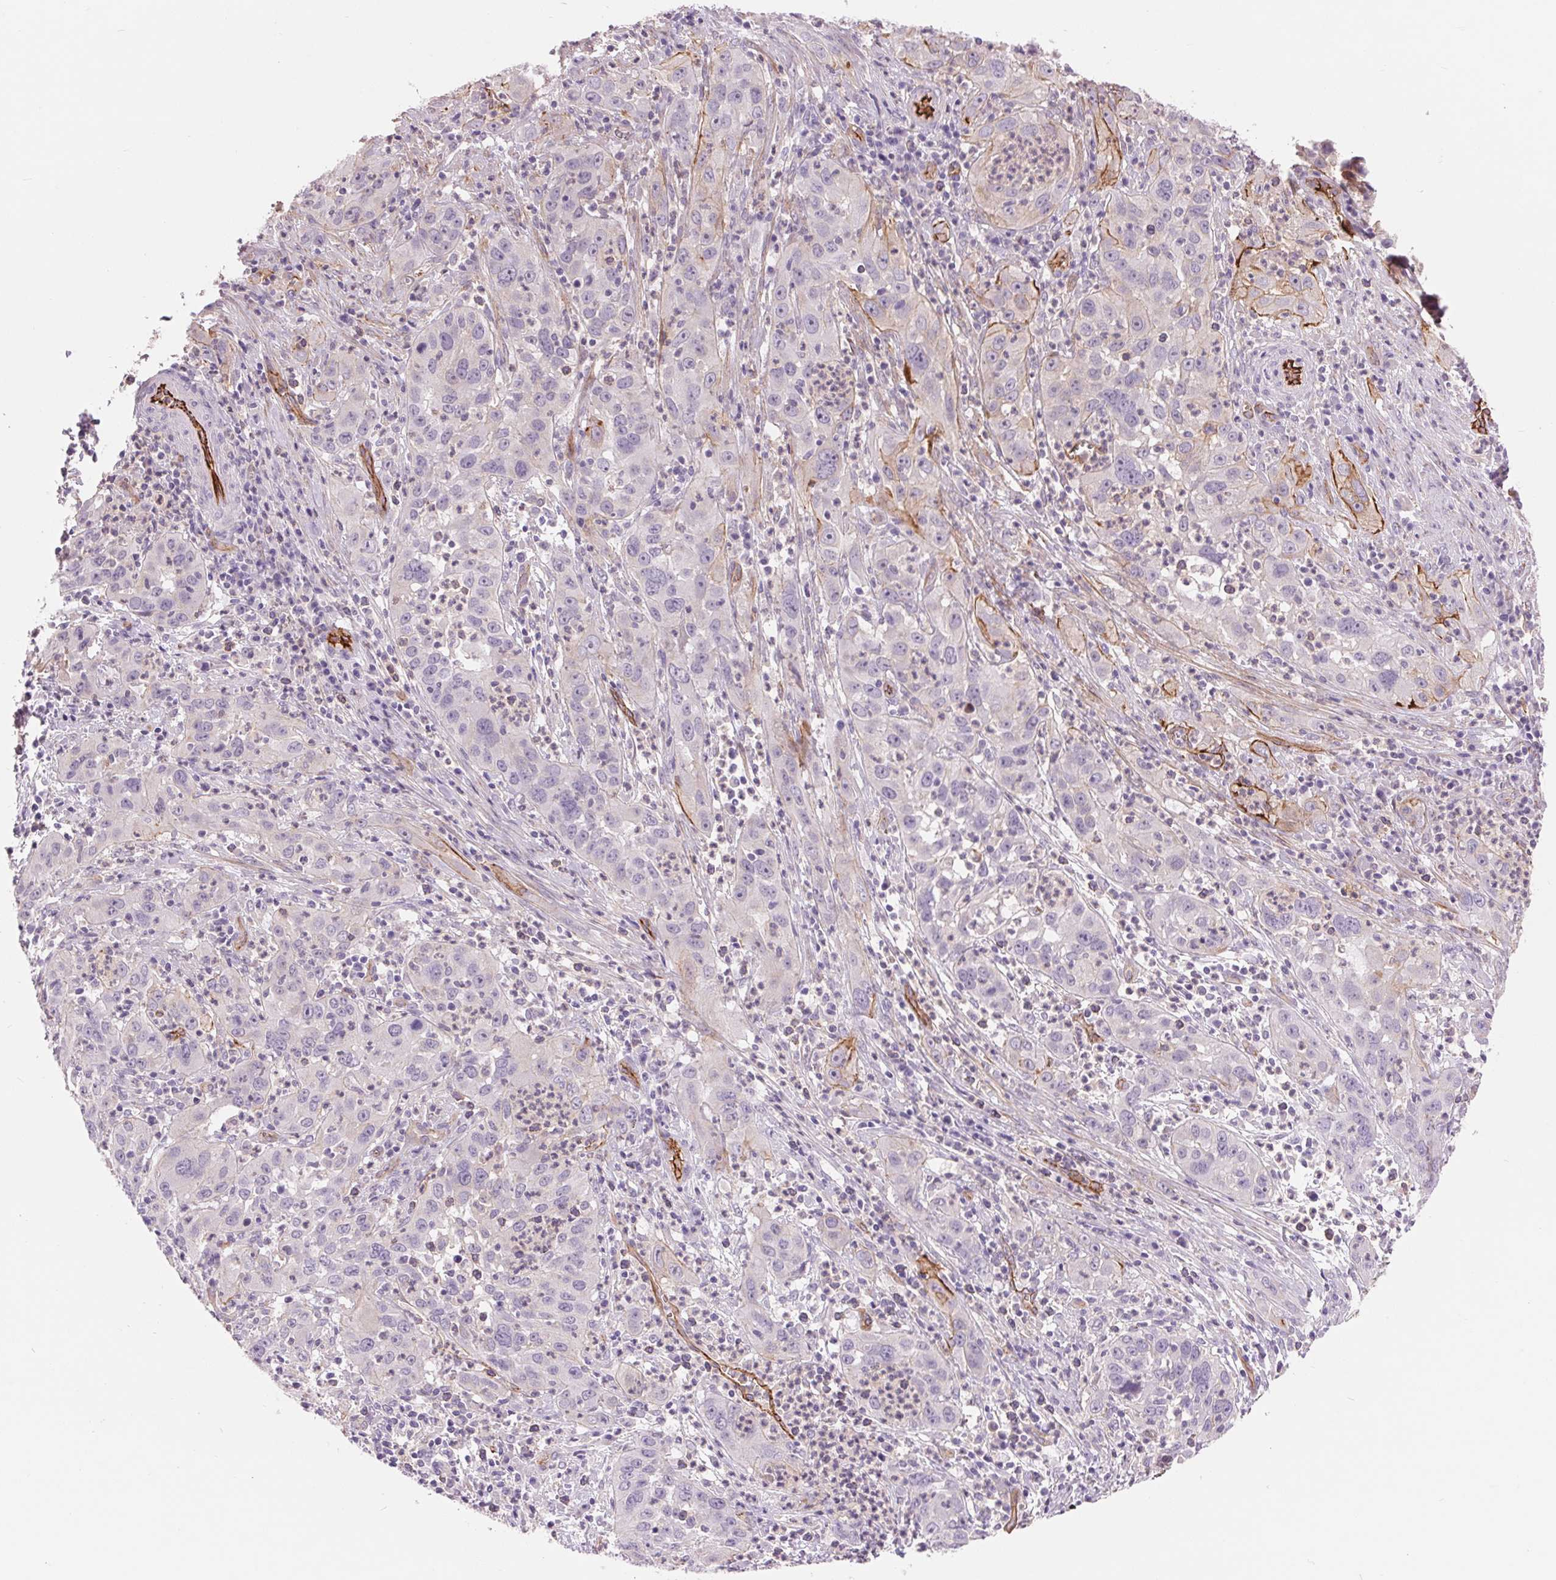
{"staining": {"intensity": "moderate", "quantity": "<25%", "location": "cytoplasmic/membranous"}, "tissue": "cervical cancer", "cell_type": "Tumor cells", "image_type": "cancer", "snomed": [{"axis": "morphology", "description": "Squamous cell carcinoma, NOS"}, {"axis": "topography", "description": "Cervix"}], "caption": "Immunohistochemical staining of human cervical cancer (squamous cell carcinoma) demonstrates low levels of moderate cytoplasmic/membranous positivity in about <25% of tumor cells.", "gene": "DIXDC1", "patient": {"sex": "female", "age": 32}}